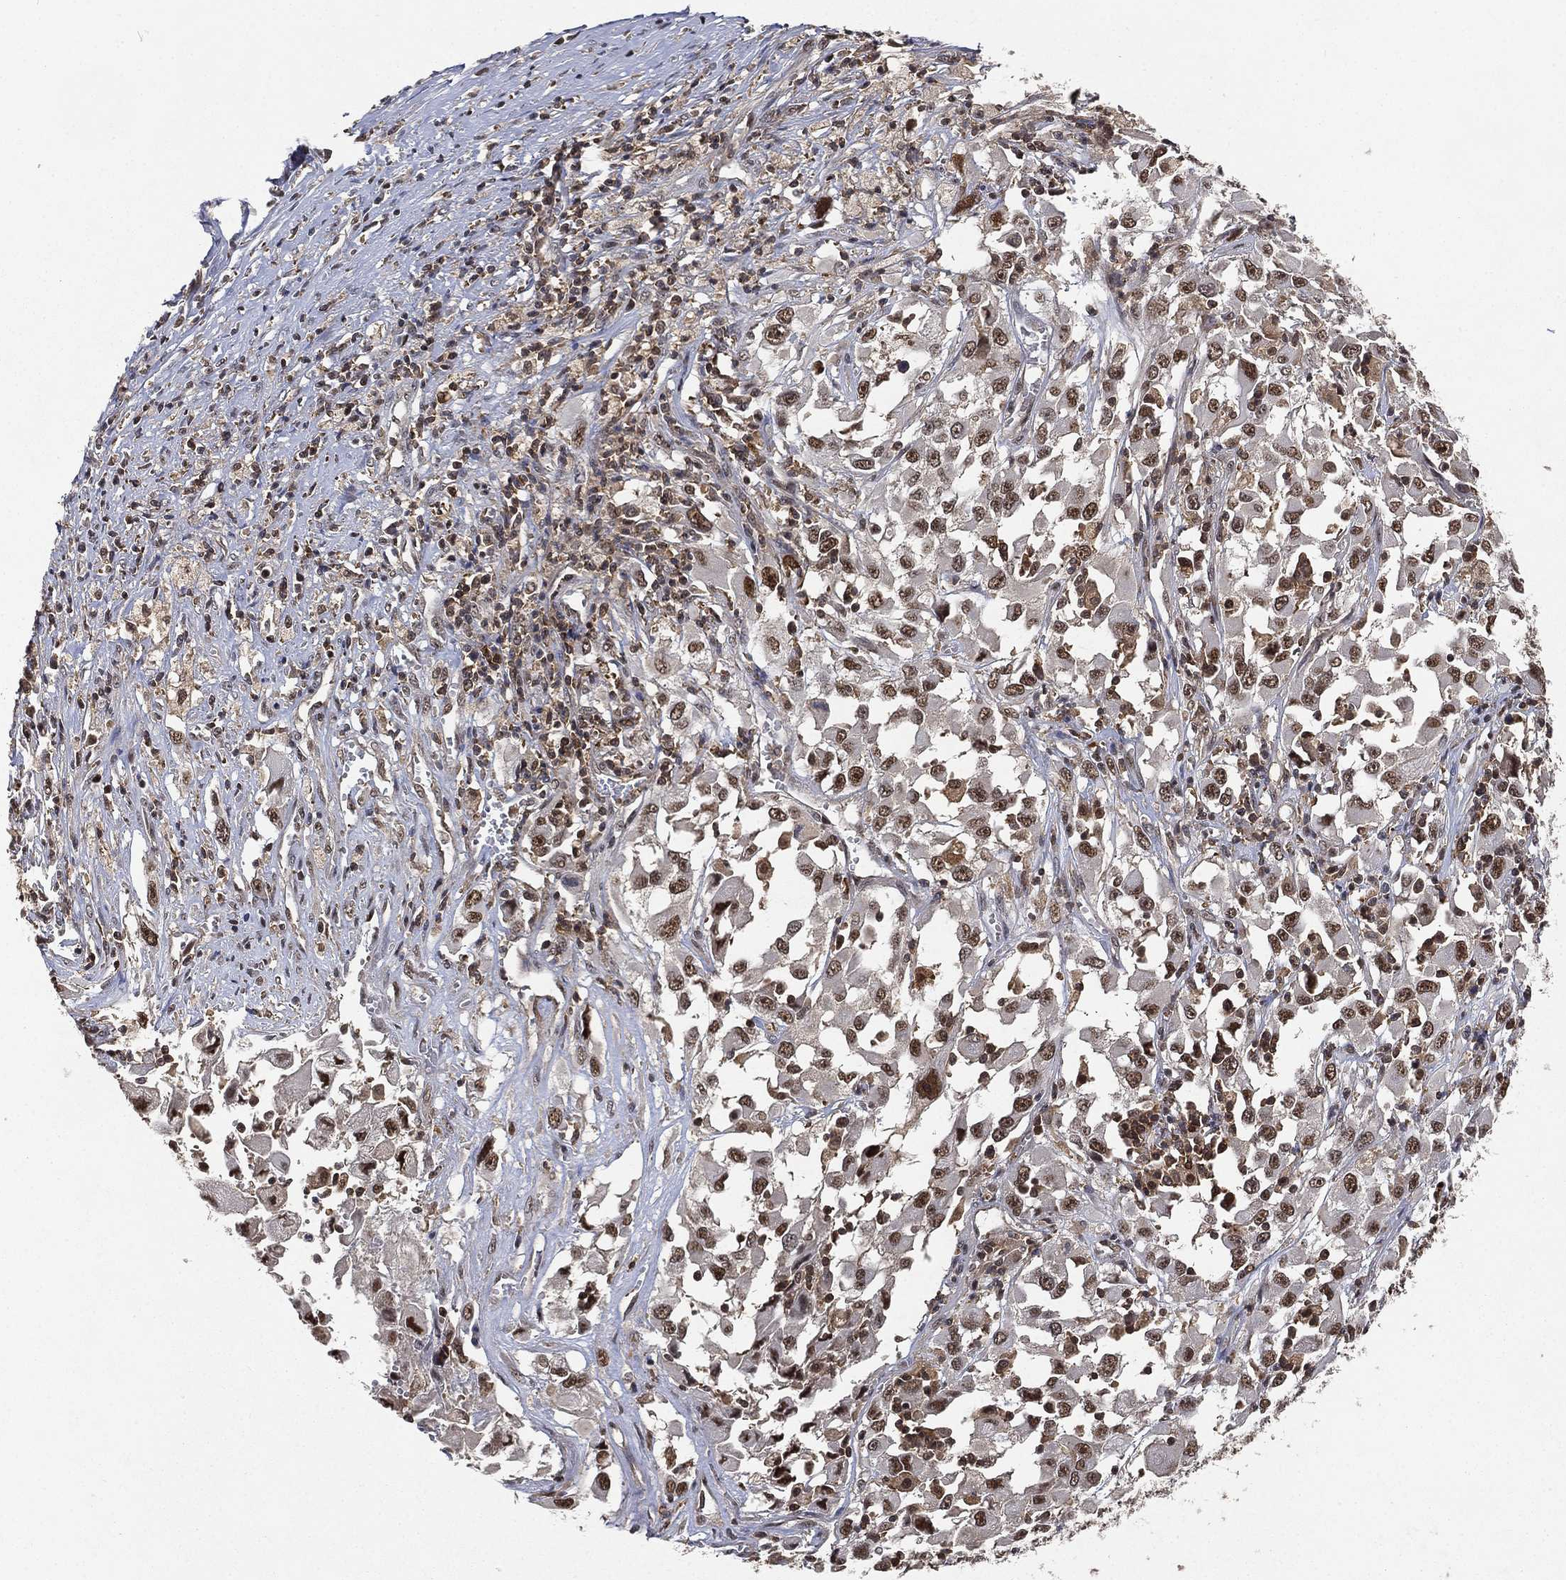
{"staining": {"intensity": "strong", "quantity": "<25%", "location": "nuclear"}, "tissue": "melanoma", "cell_type": "Tumor cells", "image_type": "cancer", "snomed": [{"axis": "morphology", "description": "Malignant melanoma, Metastatic site"}, {"axis": "topography", "description": "Soft tissue"}], "caption": "This histopathology image reveals immunohistochemistry staining of melanoma, with medium strong nuclear expression in approximately <25% of tumor cells.", "gene": "WDR26", "patient": {"sex": "male", "age": 50}}